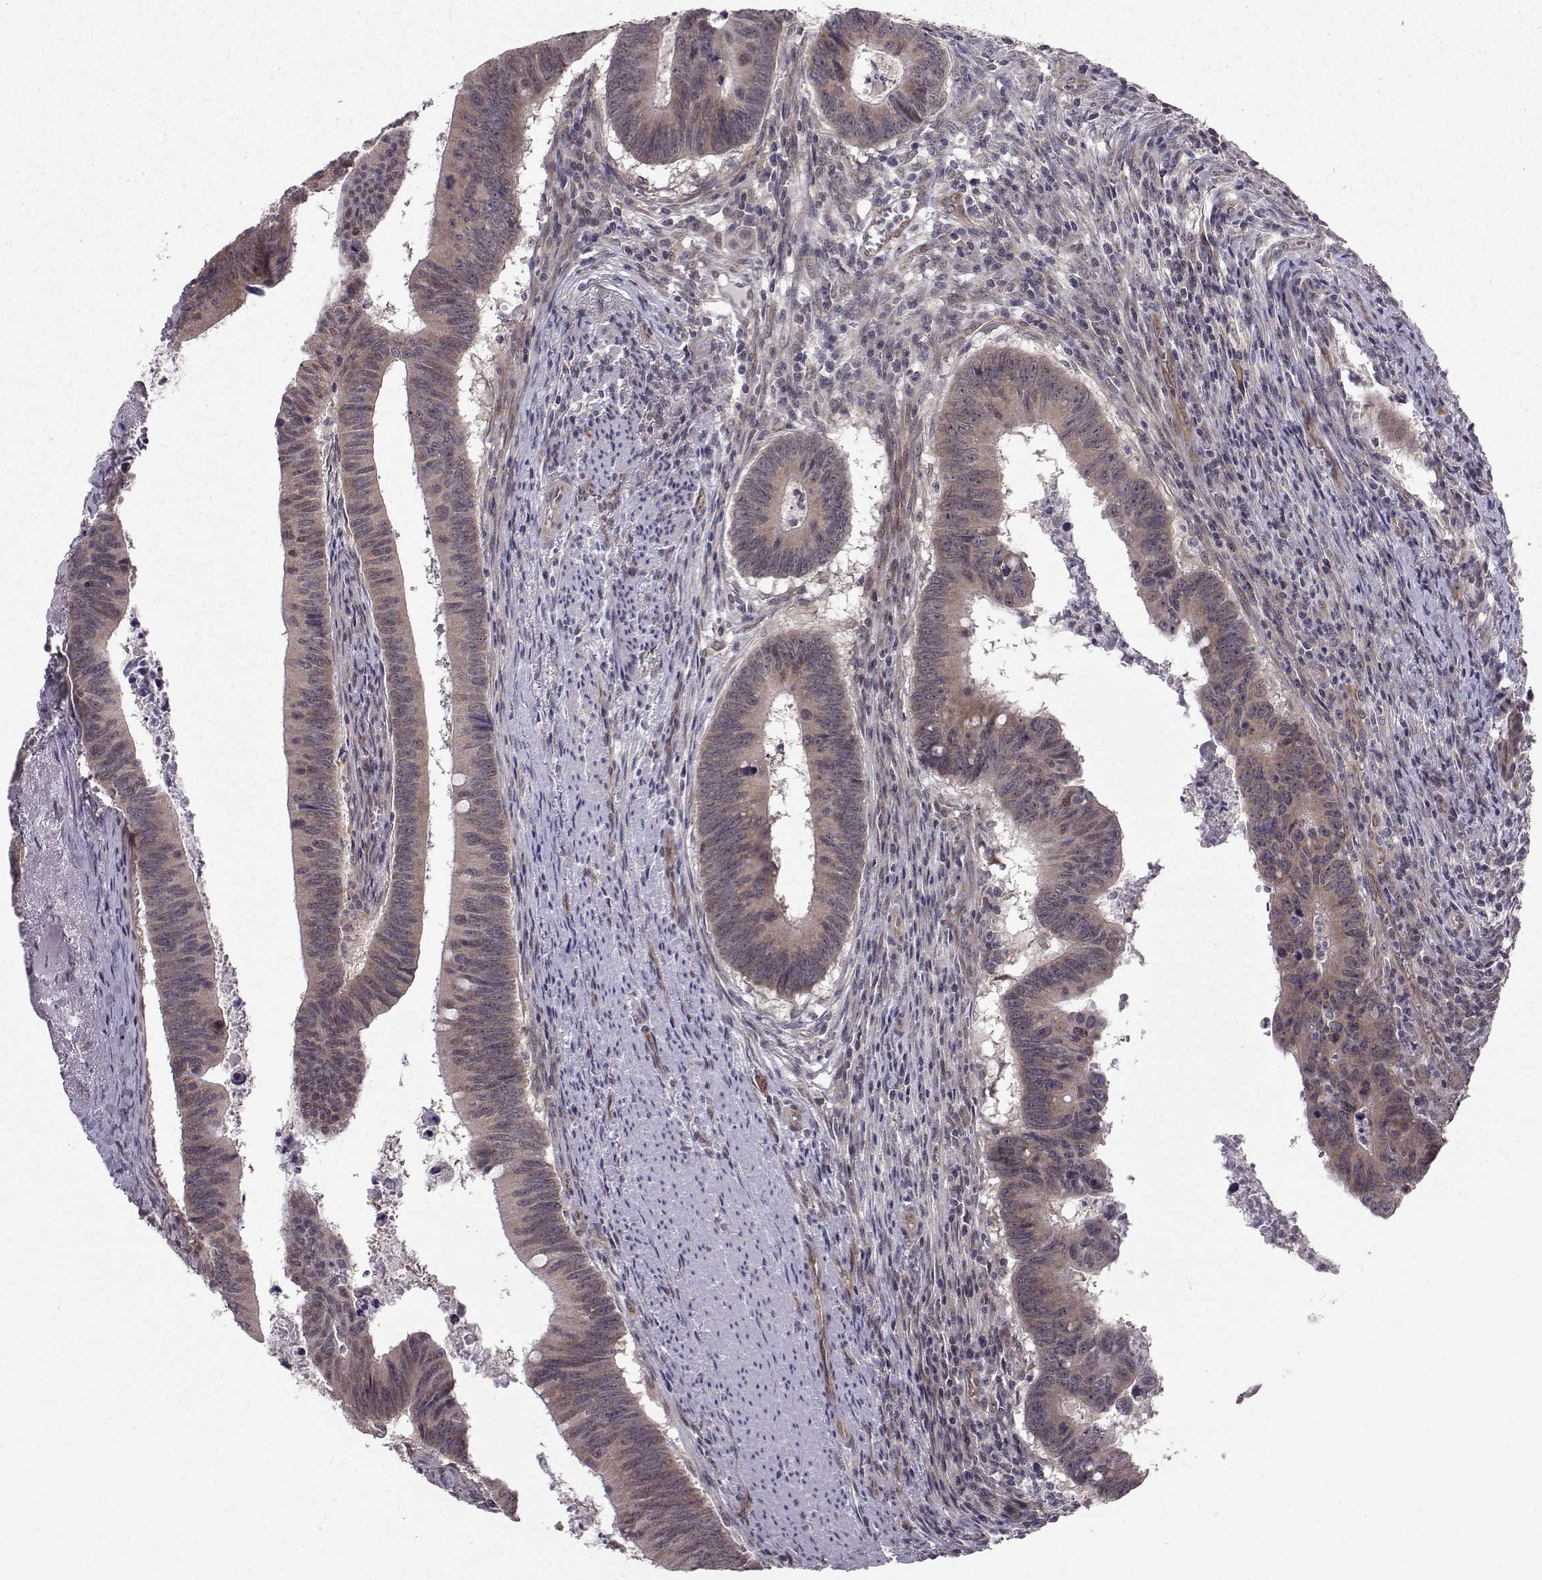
{"staining": {"intensity": "moderate", "quantity": "25%-75%", "location": "cytoplasmic/membranous"}, "tissue": "colorectal cancer", "cell_type": "Tumor cells", "image_type": "cancer", "snomed": [{"axis": "morphology", "description": "Adenocarcinoma, NOS"}, {"axis": "topography", "description": "Colon"}], "caption": "Colorectal adenocarcinoma stained with immunohistochemistry demonstrates moderate cytoplasmic/membranous staining in about 25%-75% of tumor cells.", "gene": "PKN2", "patient": {"sex": "female", "age": 87}}